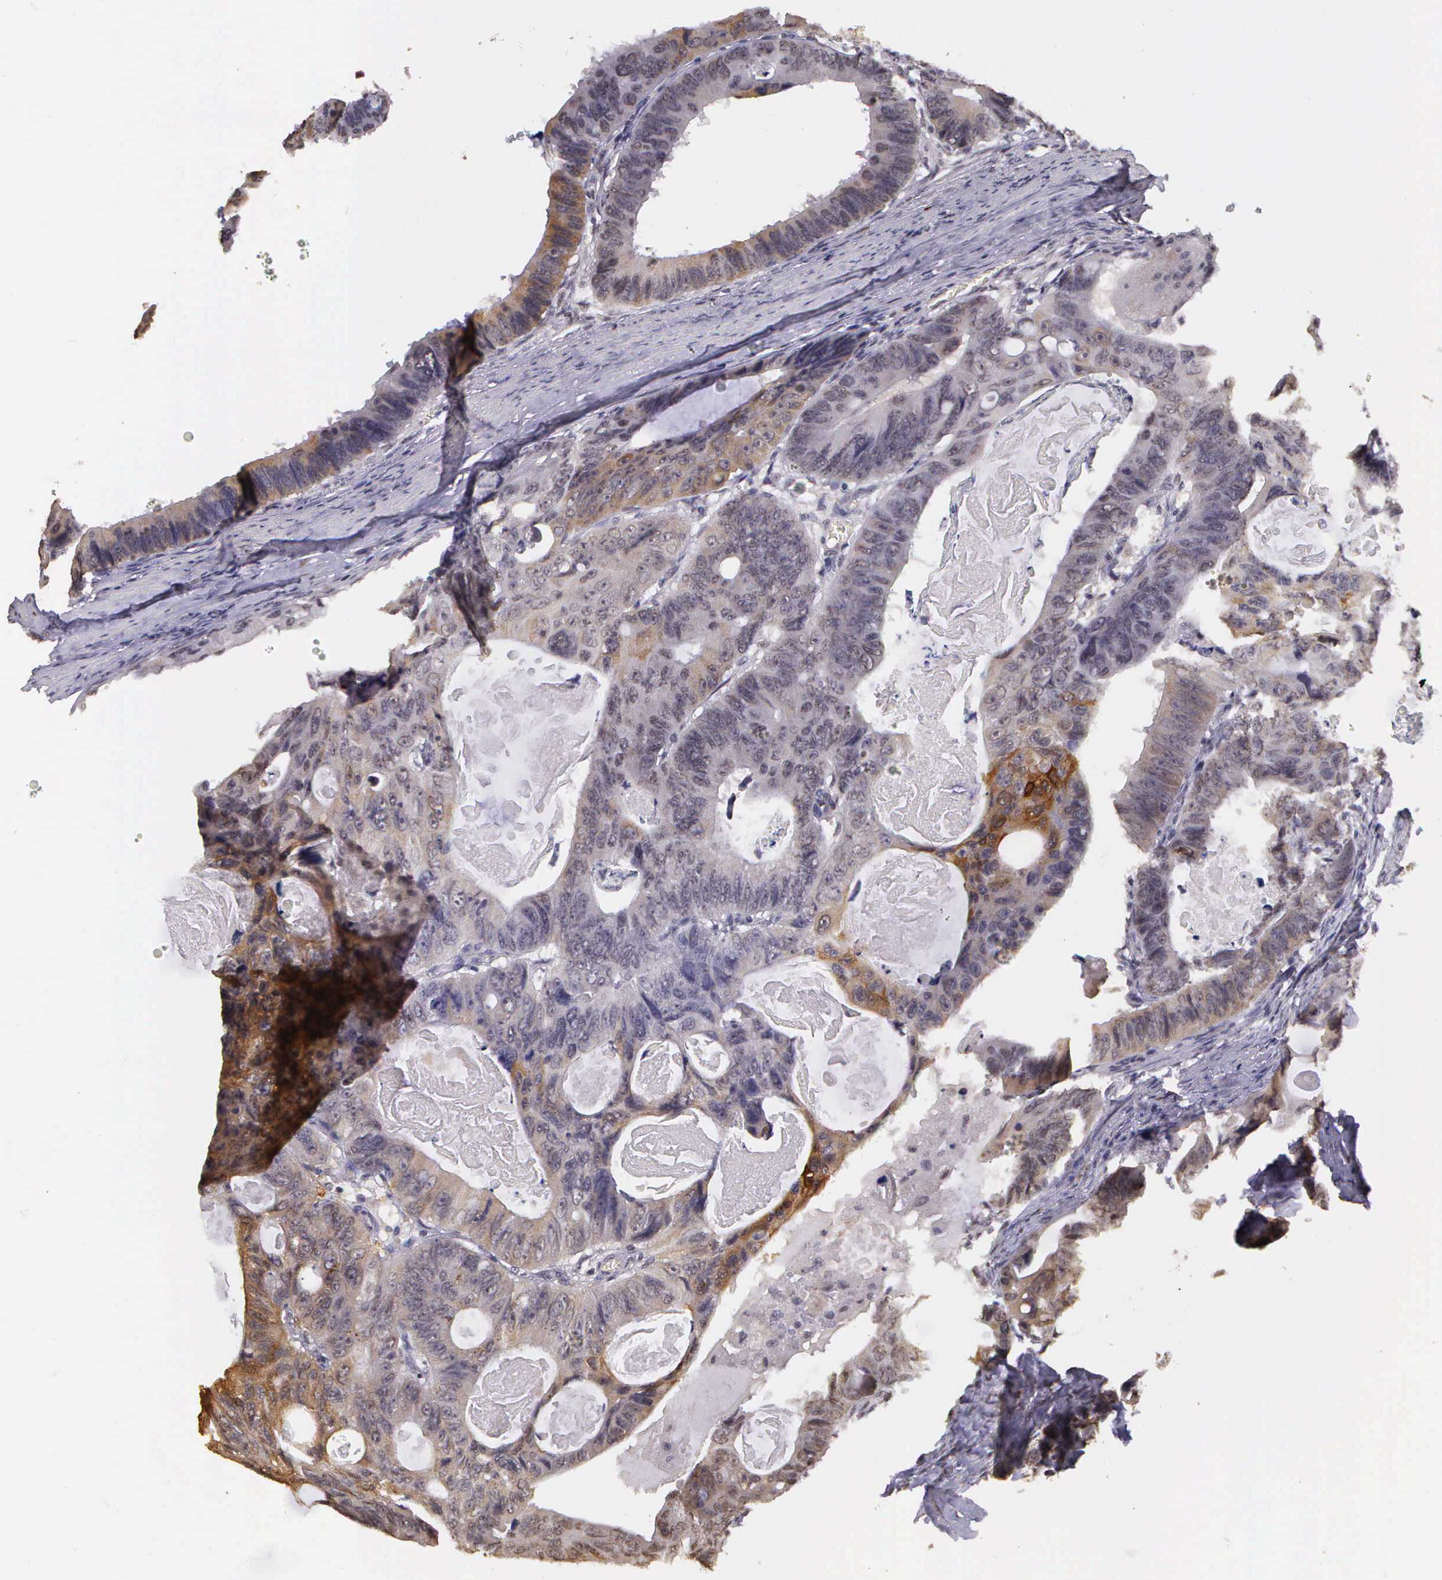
{"staining": {"intensity": "weak", "quantity": ">75%", "location": "nuclear"}, "tissue": "colorectal cancer", "cell_type": "Tumor cells", "image_type": "cancer", "snomed": [{"axis": "morphology", "description": "Adenocarcinoma, NOS"}, {"axis": "topography", "description": "Colon"}], "caption": "Approximately >75% of tumor cells in human colorectal cancer reveal weak nuclear protein expression as visualized by brown immunohistochemical staining.", "gene": "ARMCX5", "patient": {"sex": "female", "age": 55}}